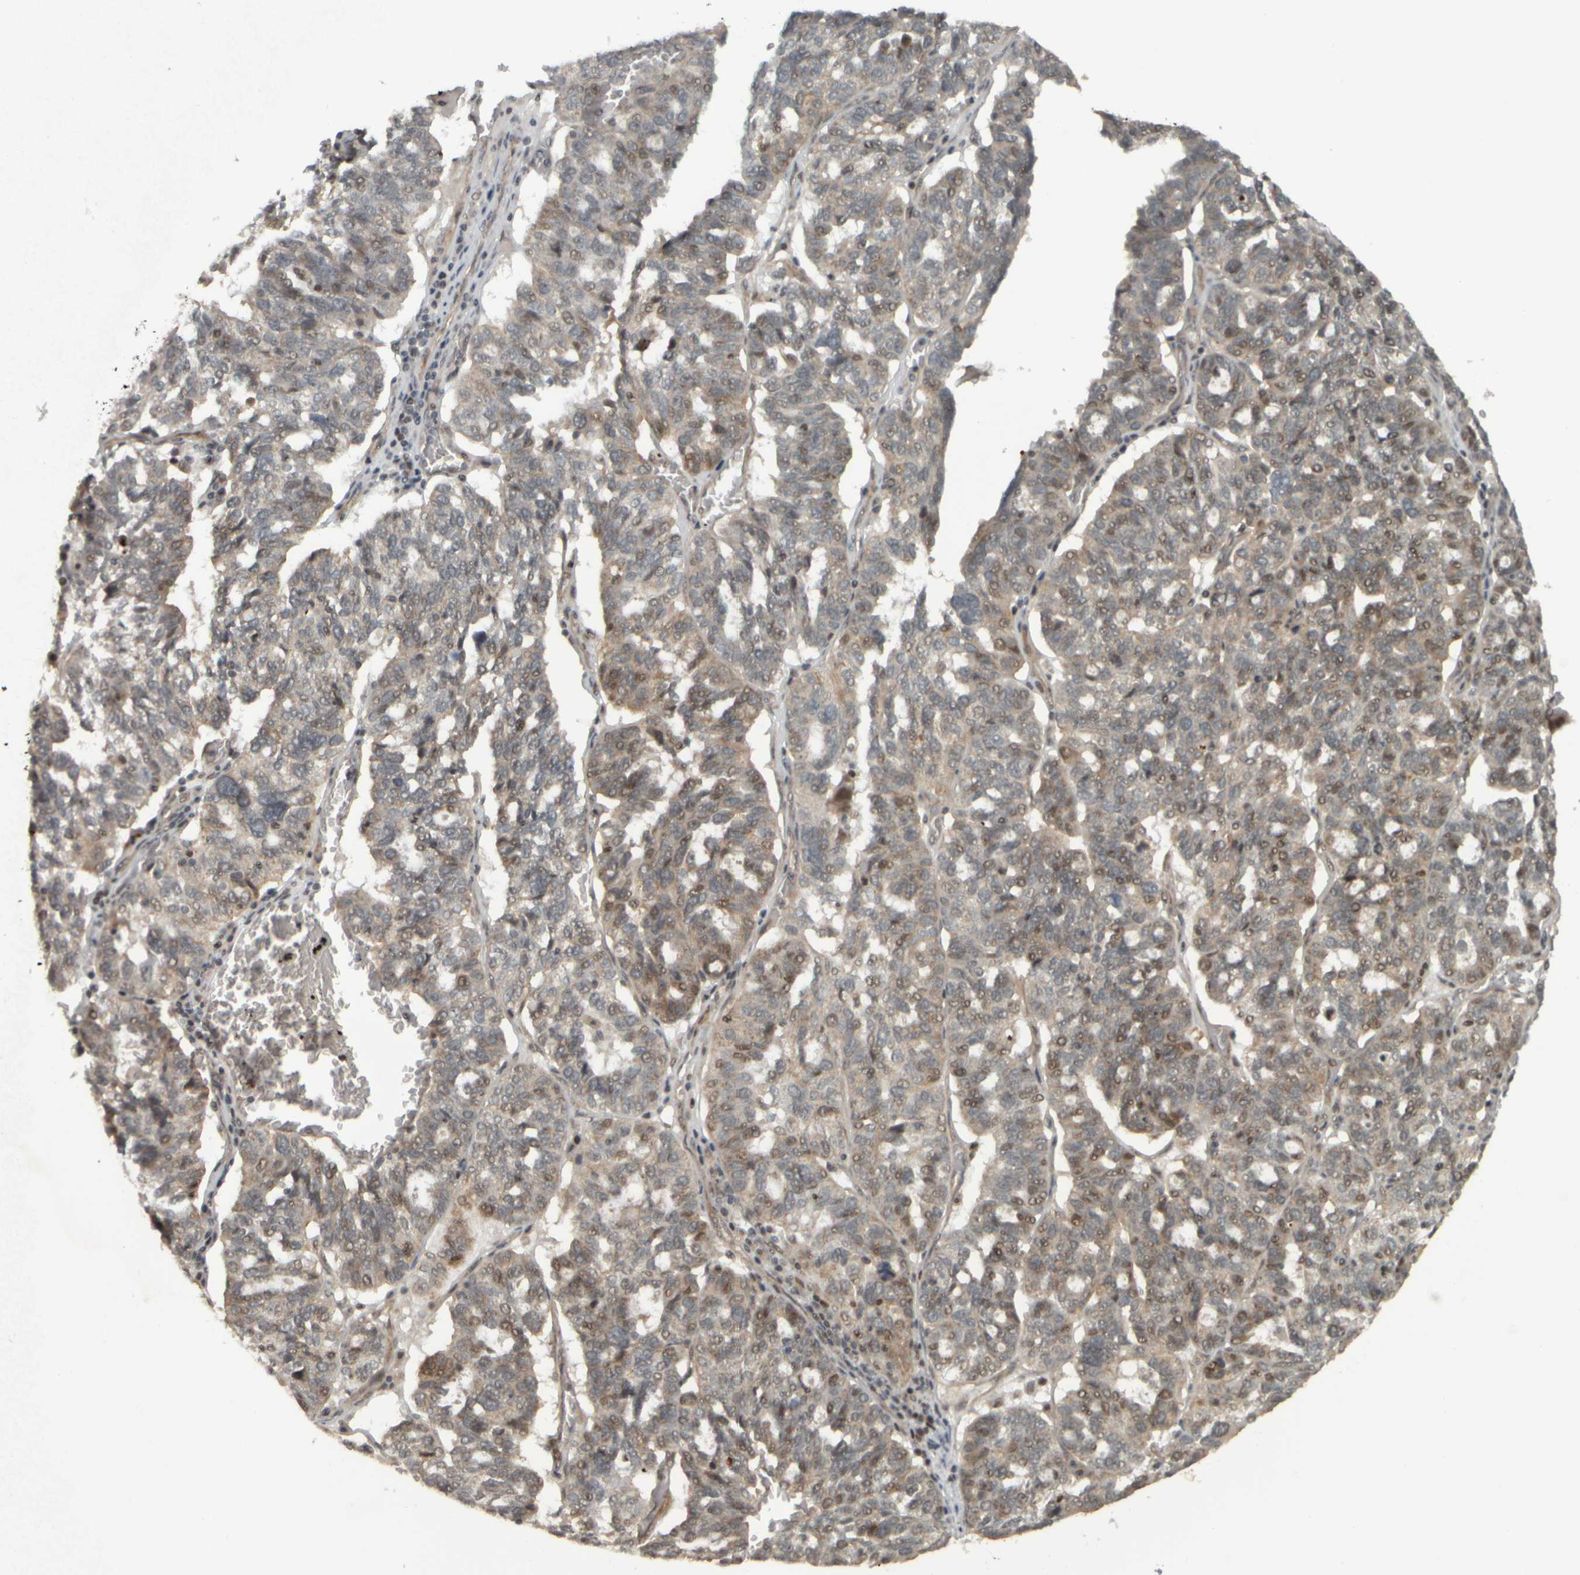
{"staining": {"intensity": "weak", "quantity": "25%-75%", "location": "cytoplasmic/membranous,nuclear"}, "tissue": "ovarian cancer", "cell_type": "Tumor cells", "image_type": "cancer", "snomed": [{"axis": "morphology", "description": "Cystadenocarcinoma, serous, NOS"}, {"axis": "topography", "description": "Ovary"}], "caption": "This photomicrograph reveals IHC staining of ovarian cancer, with low weak cytoplasmic/membranous and nuclear positivity in about 25%-75% of tumor cells.", "gene": "NAPG", "patient": {"sex": "female", "age": 59}}